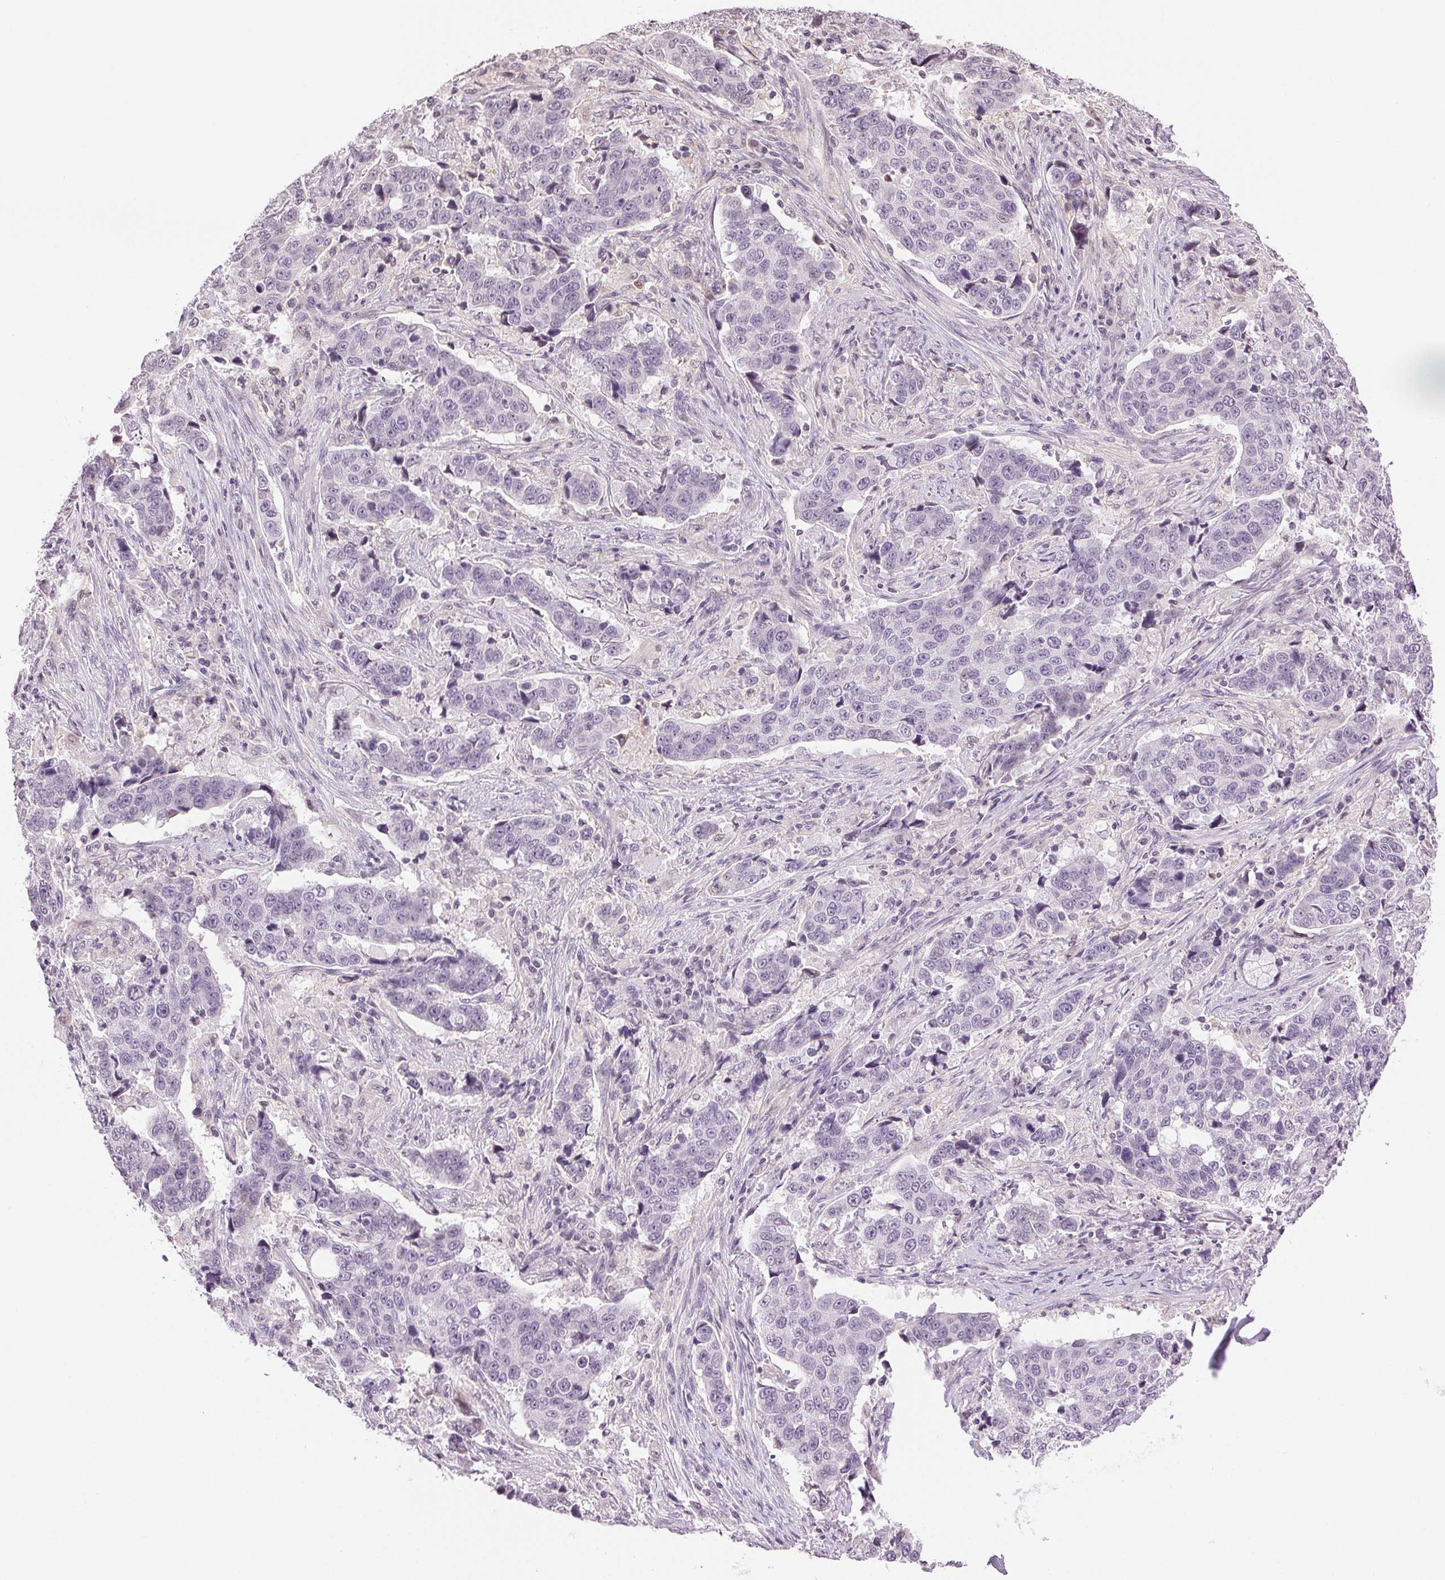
{"staining": {"intensity": "negative", "quantity": "none", "location": "none"}, "tissue": "lung cancer", "cell_type": "Tumor cells", "image_type": "cancer", "snomed": [{"axis": "morphology", "description": "Squamous cell carcinoma, NOS"}, {"axis": "topography", "description": "Lymph node"}, {"axis": "topography", "description": "Lung"}], "caption": "Tumor cells are negative for protein expression in human squamous cell carcinoma (lung).", "gene": "TNNT3", "patient": {"sex": "male", "age": 61}}